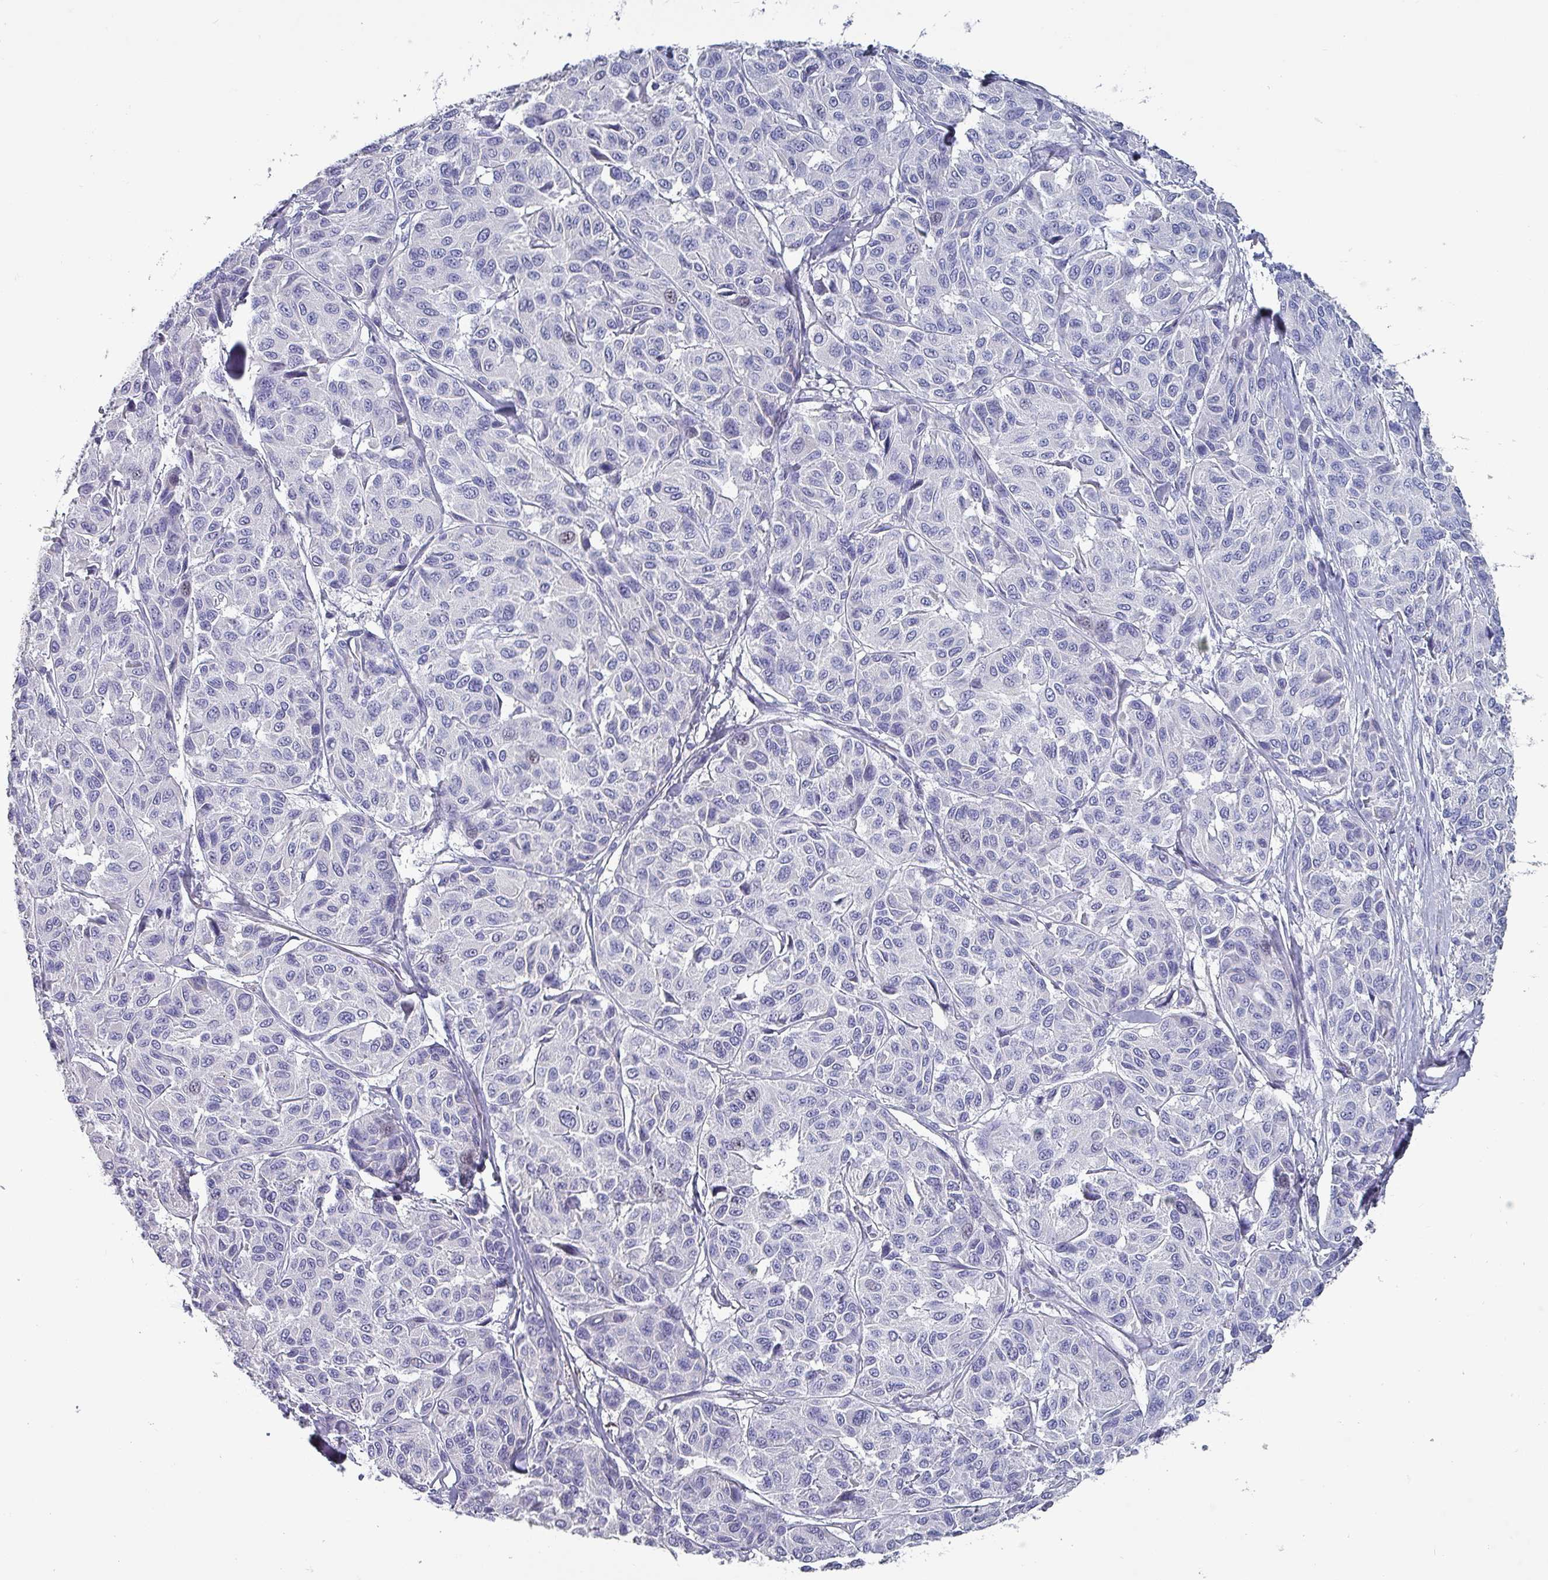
{"staining": {"intensity": "negative", "quantity": "none", "location": "none"}, "tissue": "melanoma", "cell_type": "Tumor cells", "image_type": "cancer", "snomed": [{"axis": "morphology", "description": "Malignant melanoma, NOS"}, {"axis": "topography", "description": "Skin"}], "caption": "This is an immunohistochemistry (IHC) image of human malignant melanoma. There is no staining in tumor cells.", "gene": "INS-IGF2", "patient": {"sex": "female", "age": 66}}